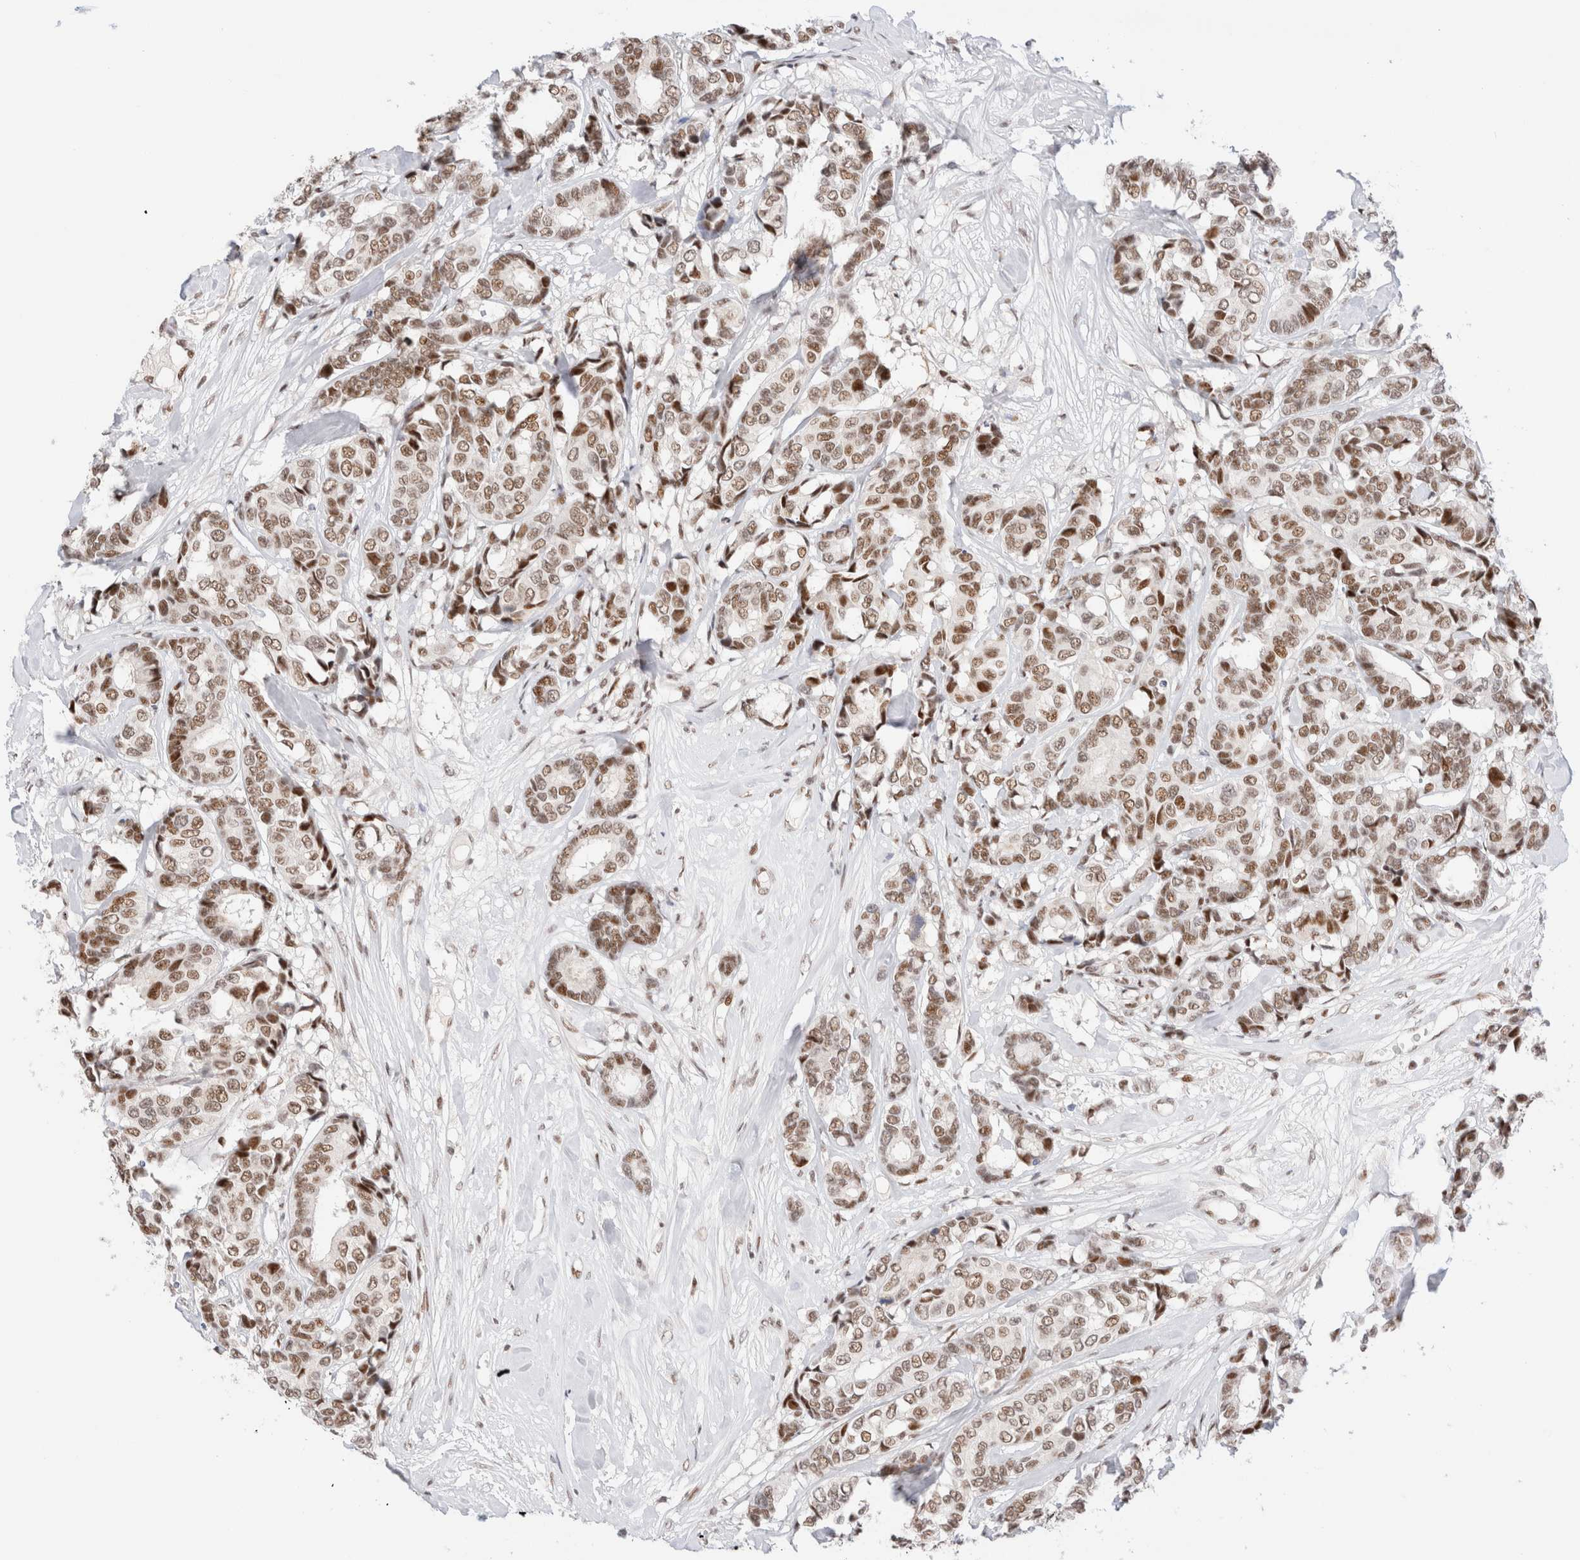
{"staining": {"intensity": "weak", "quantity": ">75%", "location": "nuclear"}, "tissue": "breast cancer", "cell_type": "Tumor cells", "image_type": "cancer", "snomed": [{"axis": "morphology", "description": "Duct carcinoma"}, {"axis": "topography", "description": "Breast"}], "caption": "Protein expression analysis of breast cancer displays weak nuclear expression in about >75% of tumor cells. (IHC, brightfield microscopy, high magnification).", "gene": "ZNF282", "patient": {"sex": "female", "age": 87}}